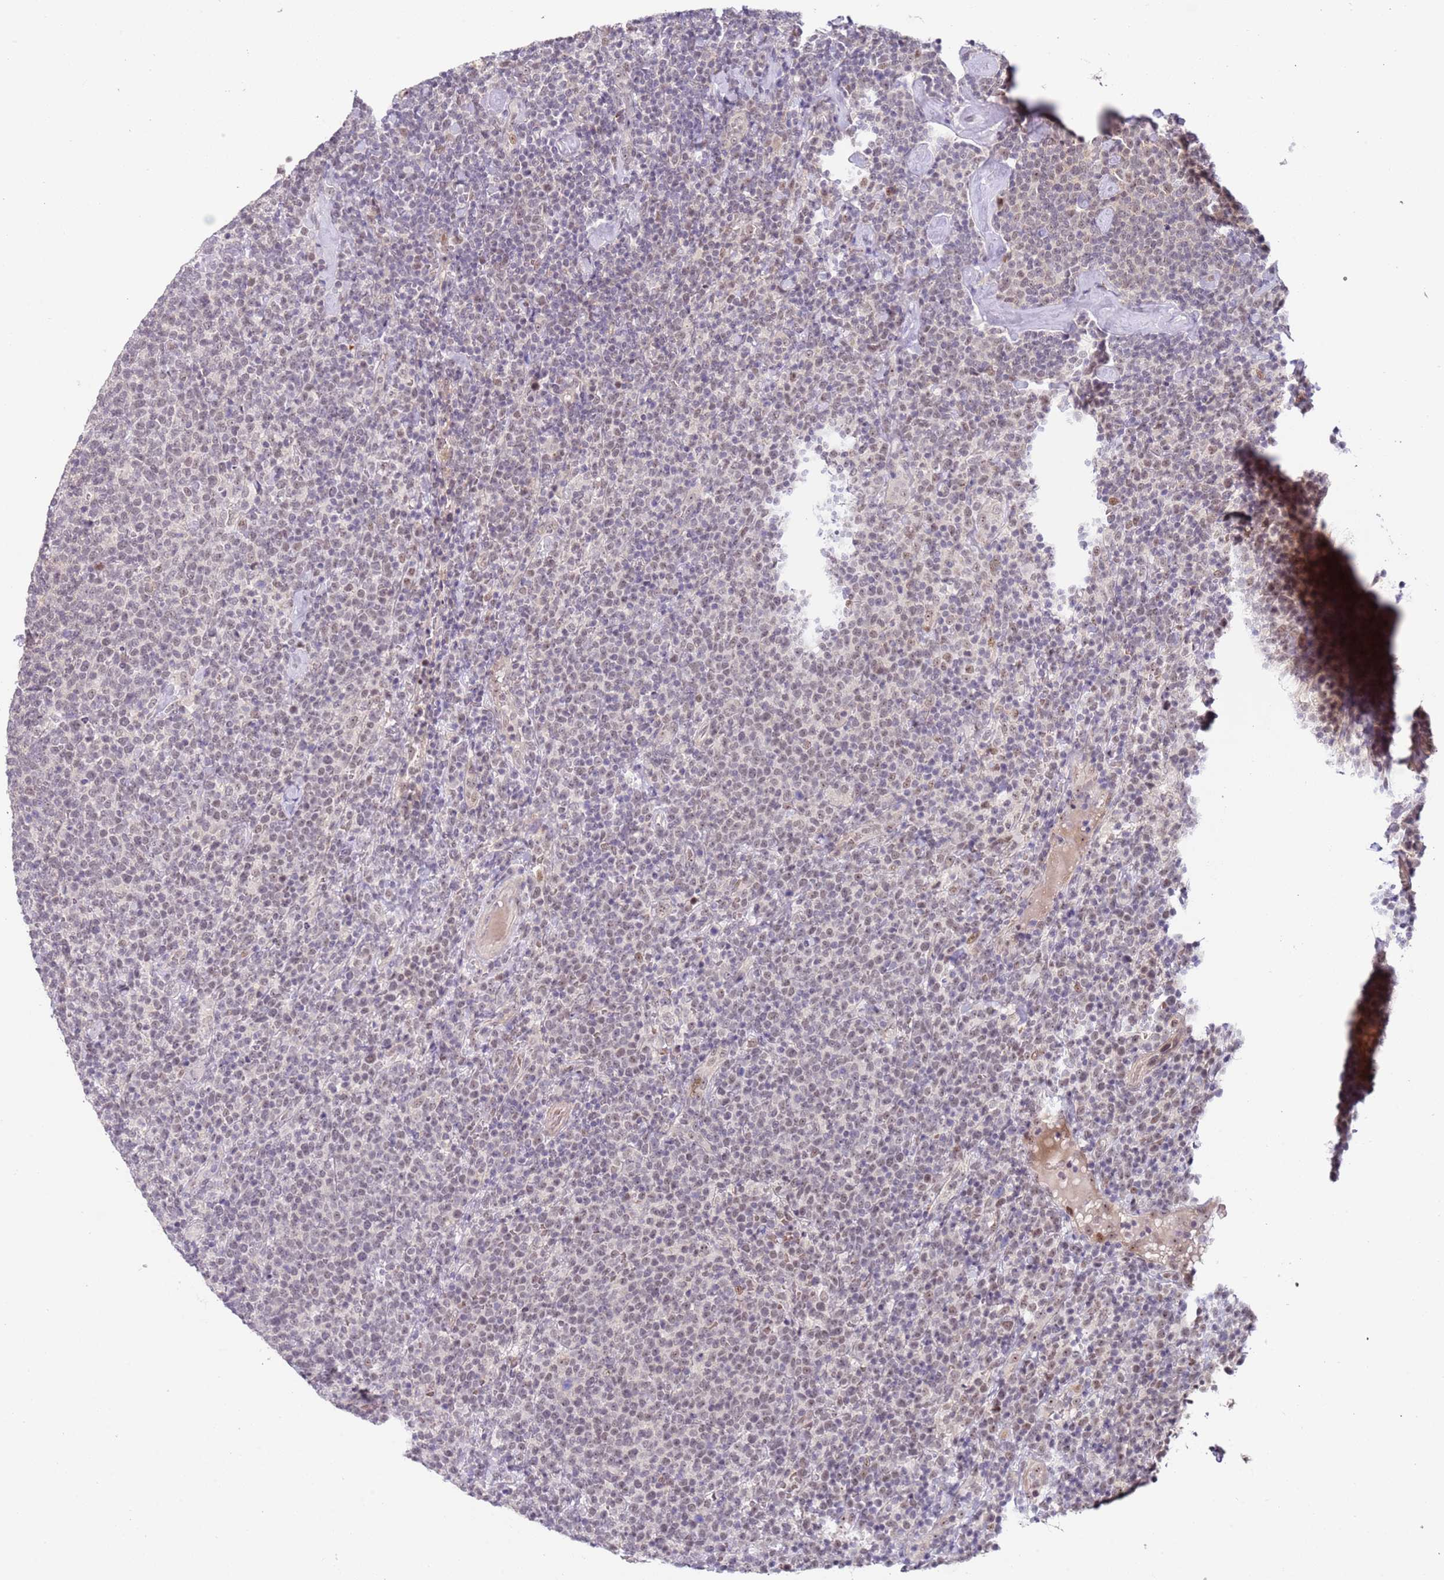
{"staining": {"intensity": "weak", "quantity": "25%-75%", "location": "nuclear"}, "tissue": "lymphoma", "cell_type": "Tumor cells", "image_type": "cancer", "snomed": [{"axis": "morphology", "description": "Malignant lymphoma, non-Hodgkin's type, High grade"}, {"axis": "topography", "description": "Lymph node"}], "caption": "A brown stain labels weak nuclear expression of a protein in high-grade malignant lymphoma, non-Hodgkin's type tumor cells. The staining is performed using DAB (3,3'-diaminobenzidine) brown chromogen to label protein expression. The nuclei are counter-stained blue using hematoxylin.", "gene": "LGALSL", "patient": {"sex": "male", "age": 61}}